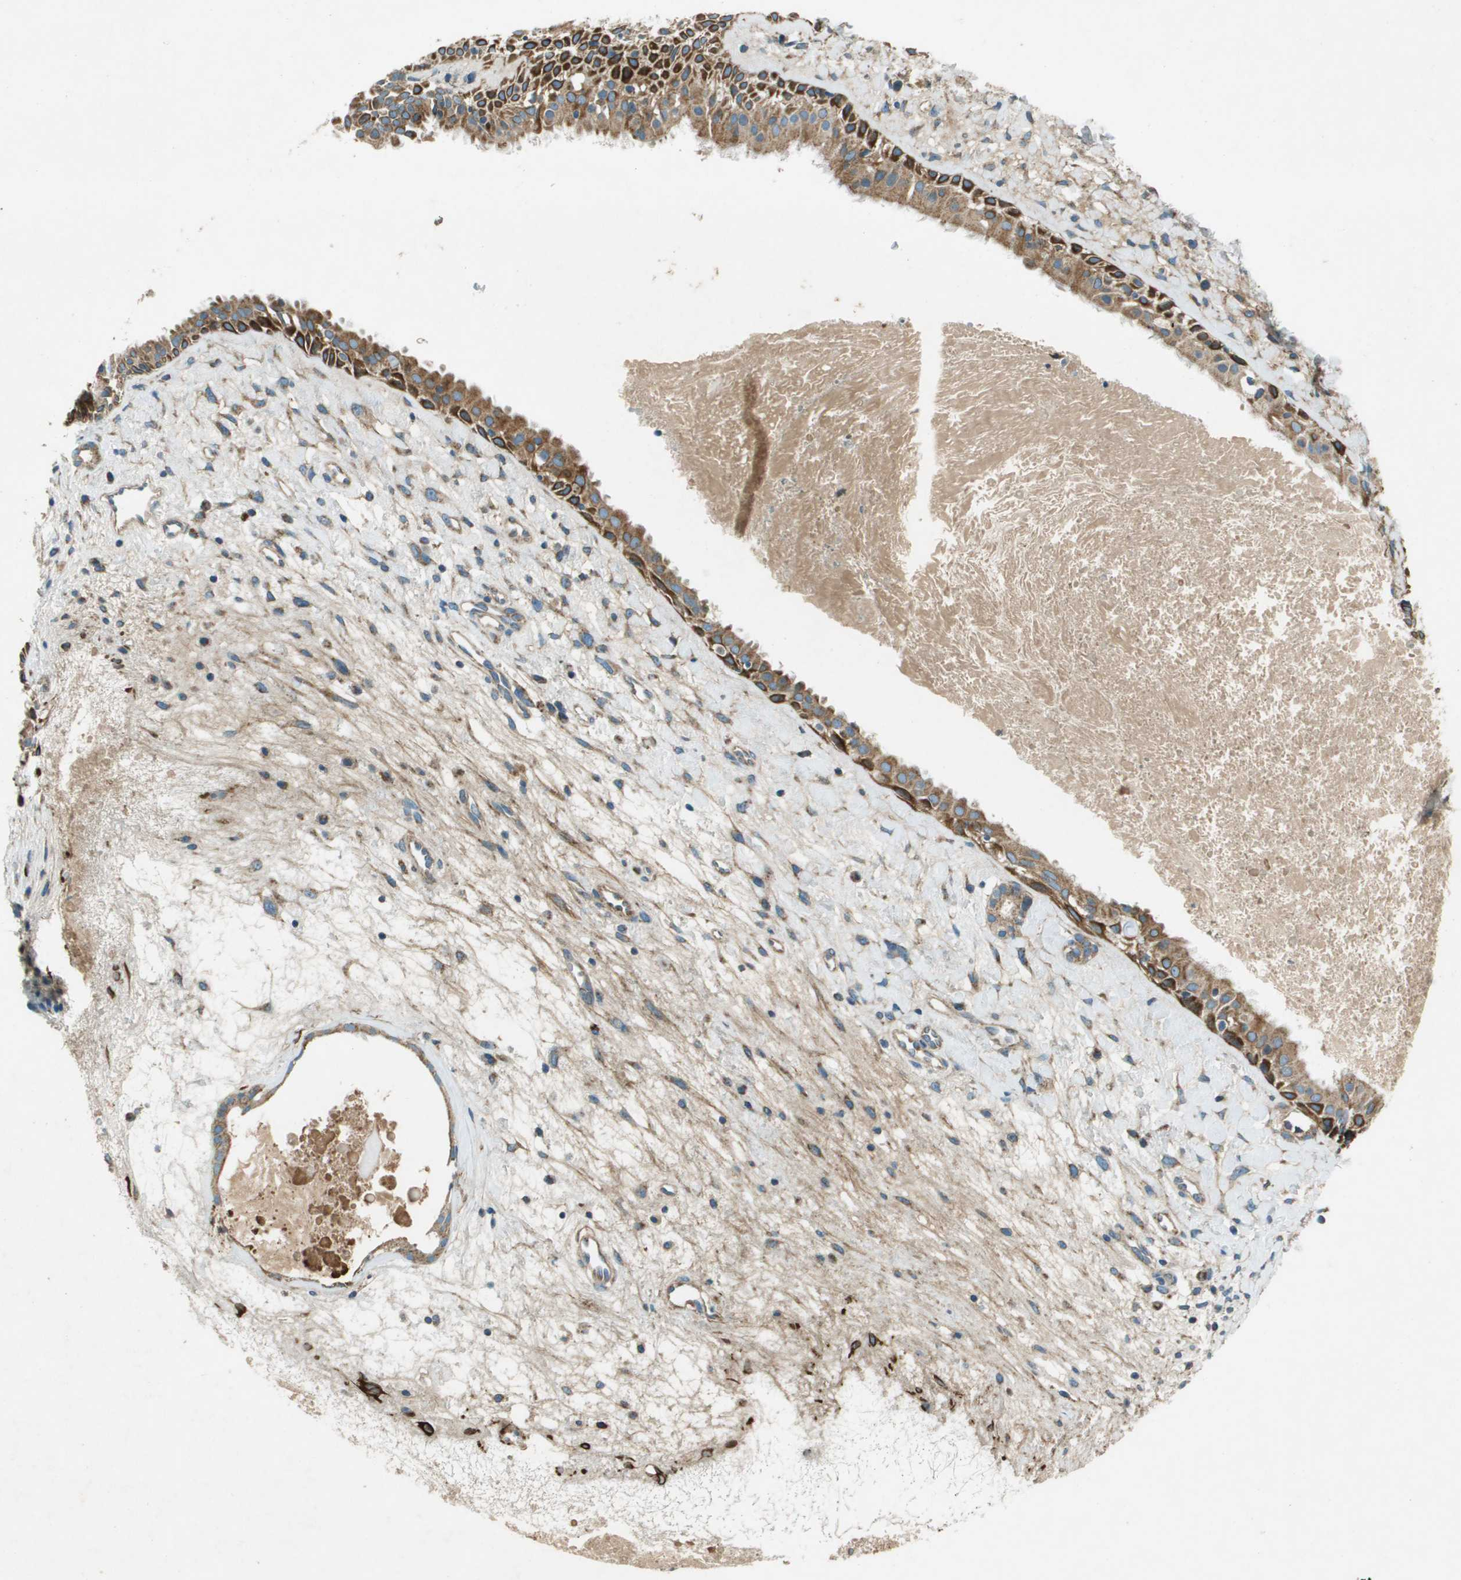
{"staining": {"intensity": "moderate", "quantity": ">75%", "location": "cytoplasmic/membranous"}, "tissue": "nasopharynx", "cell_type": "Respiratory epithelial cells", "image_type": "normal", "snomed": [{"axis": "morphology", "description": "Normal tissue, NOS"}, {"axis": "topography", "description": "Nasopharynx"}], "caption": "Respiratory epithelial cells exhibit medium levels of moderate cytoplasmic/membranous staining in about >75% of cells in unremarkable nasopharynx.", "gene": "MIGA1", "patient": {"sex": "male", "age": 22}}